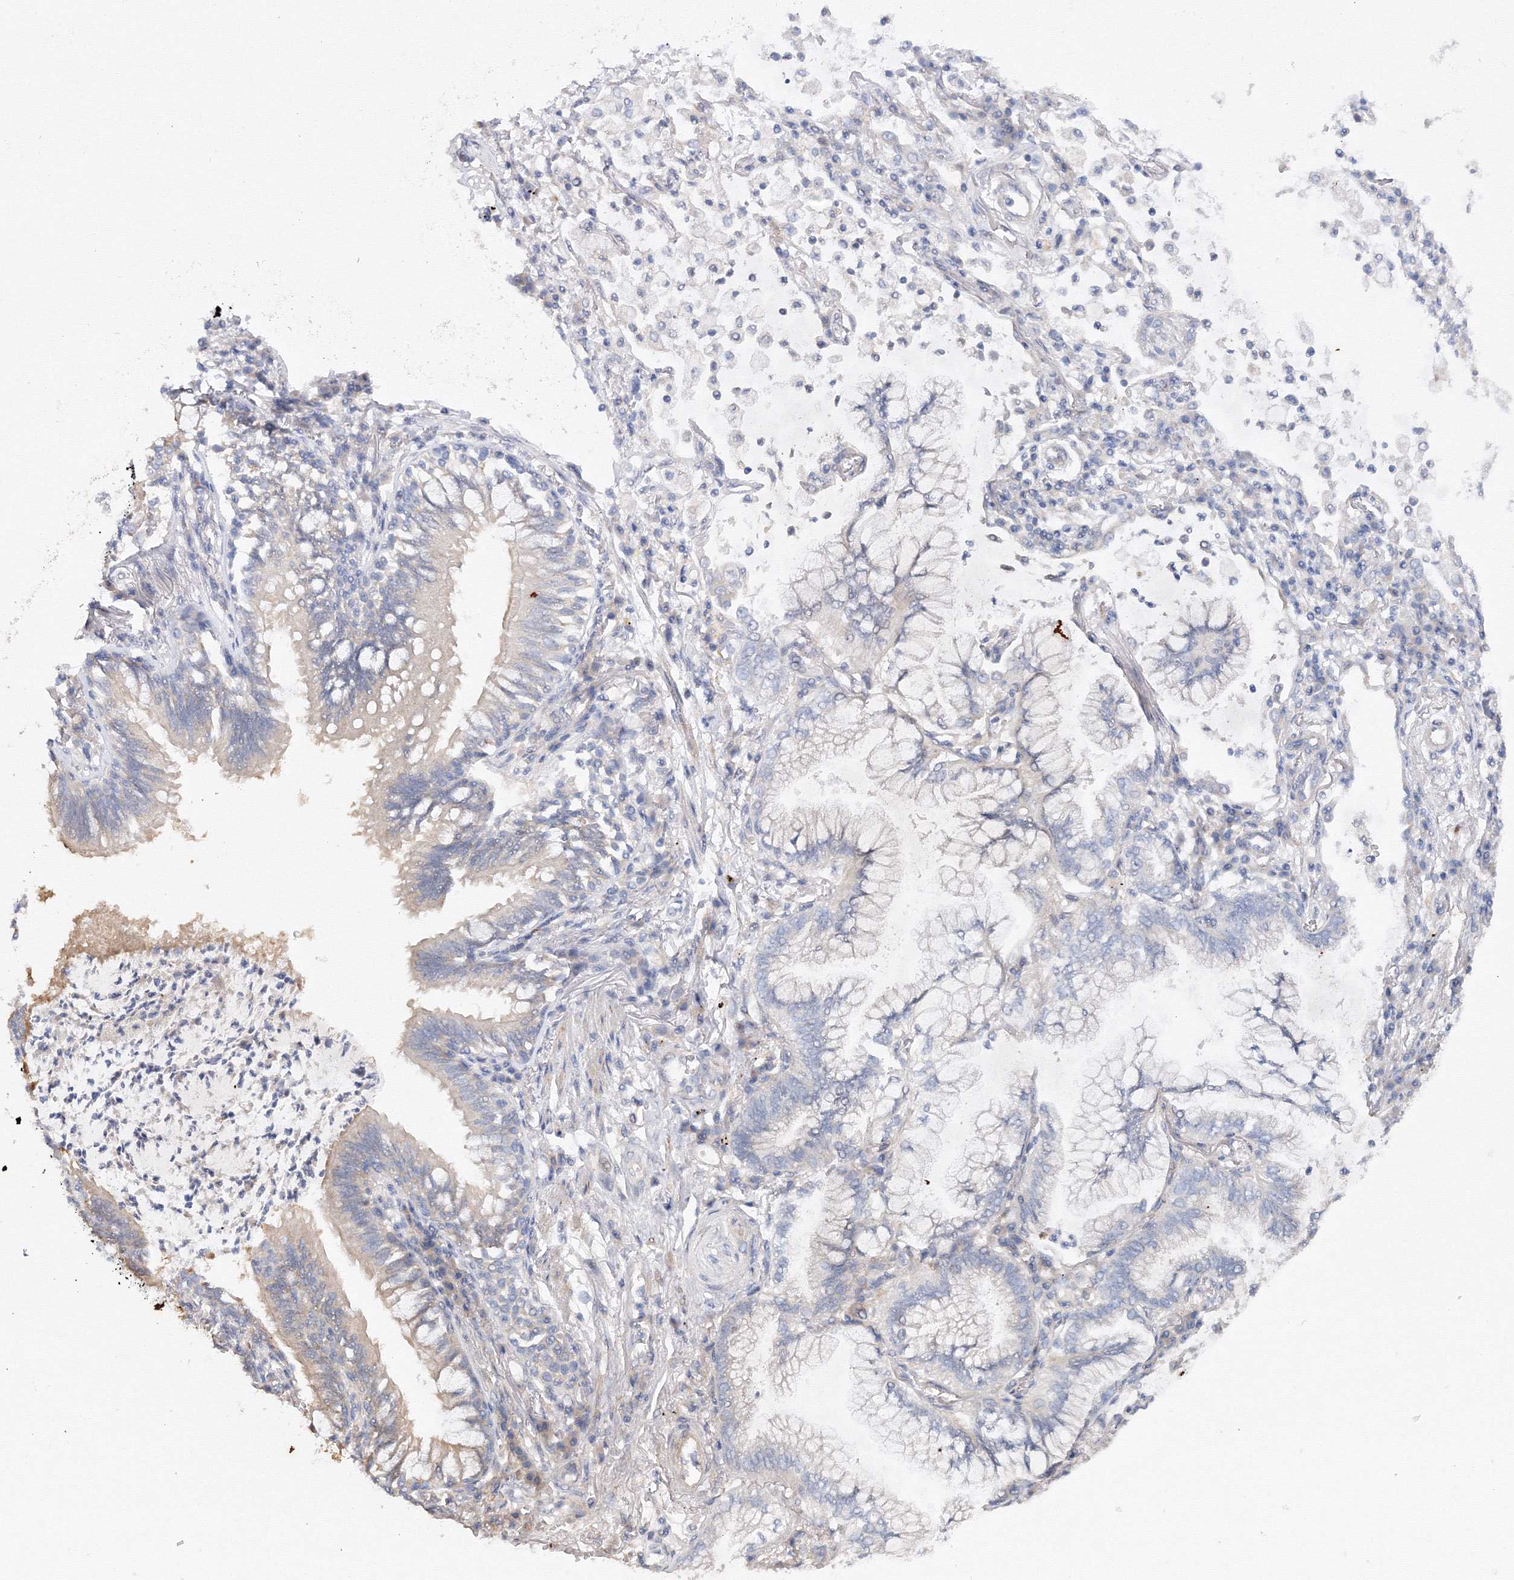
{"staining": {"intensity": "negative", "quantity": "none", "location": "none"}, "tissue": "lung cancer", "cell_type": "Tumor cells", "image_type": "cancer", "snomed": [{"axis": "morphology", "description": "Adenocarcinoma, NOS"}, {"axis": "topography", "description": "Lung"}], "caption": "Tumor cells show no significant expression in lung cancer. (DAB (3,3'-diaminobenzidine) immunohistochemistry visualized using brightfield microscopy, high magnification).", "gene": "DIS3L2", "patient": {"sex": "female", "age": 70}}